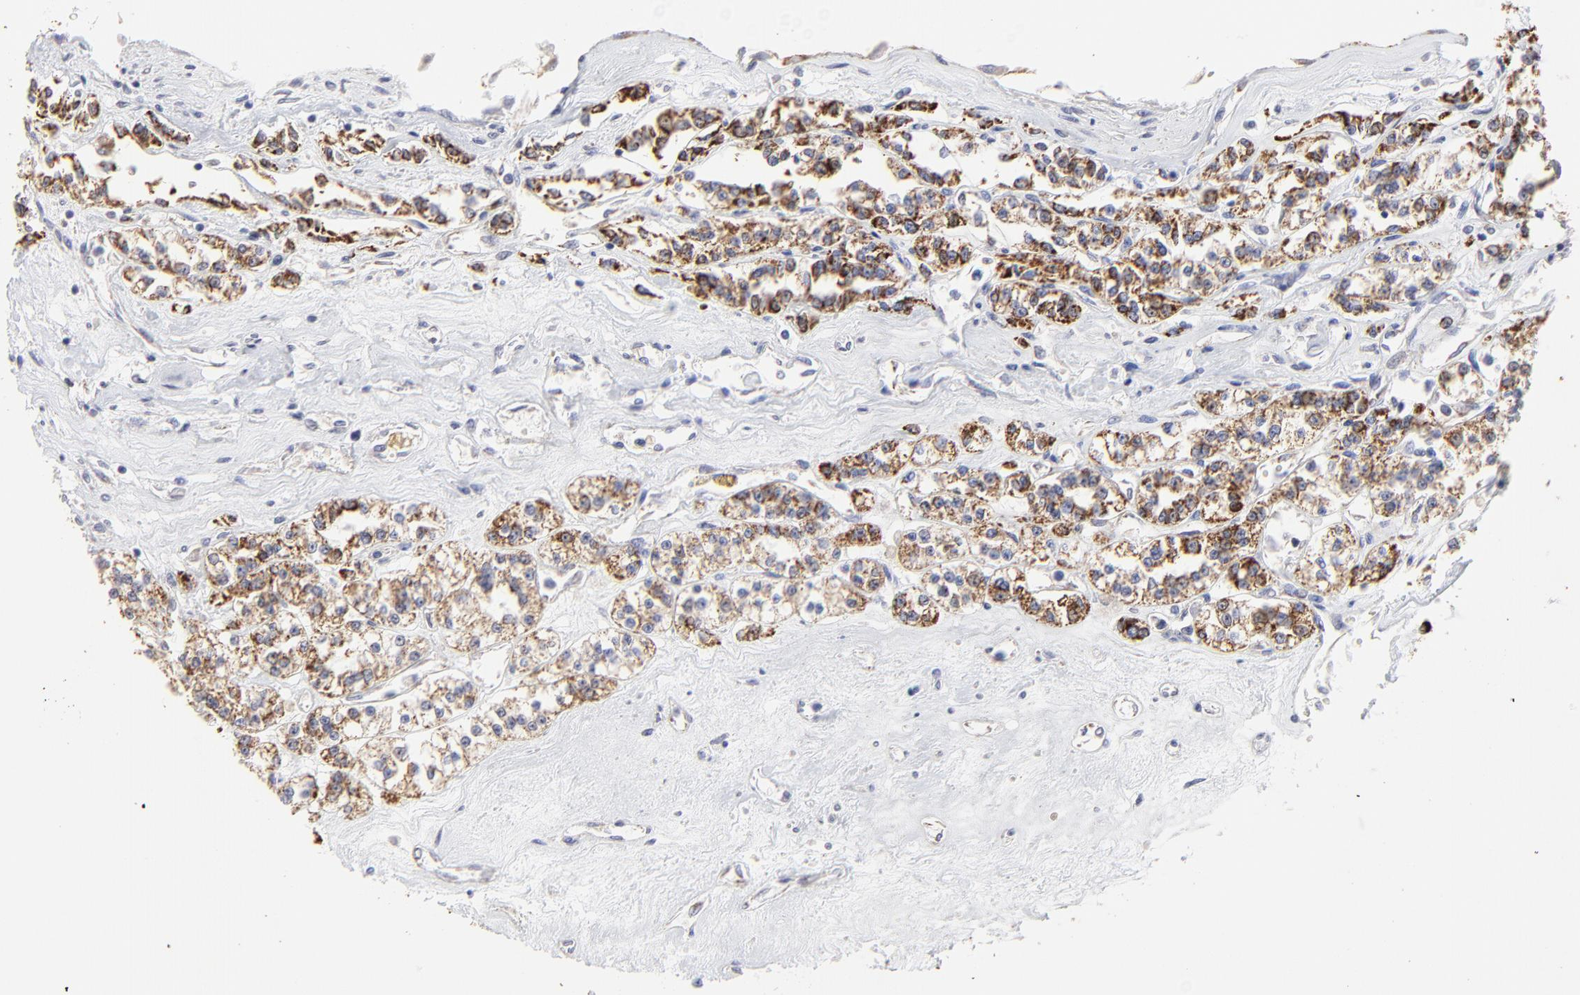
{"staining": {"intensity": "strong", "quantity": "25%-75%", "location": "cytoplasmic/membranous"}, "tissue": "renal cancer", "cell_type": "Tumor cells", "image_type": "cancer", "snomed": [{"axis": "morphology", "description": "Adenocarcinoma, NOS"}, {"axis": "topography", "description": "Kidney"}], "caption": "A brown stain labels strong cytoplasmic/membranous positivity of a protein in human renal adenocarcinoma tumor cells. (IHC, brightfield microscopy, high magnification).", "gene": "PINK1", "patient": {"sex": "female", "age": 76}}